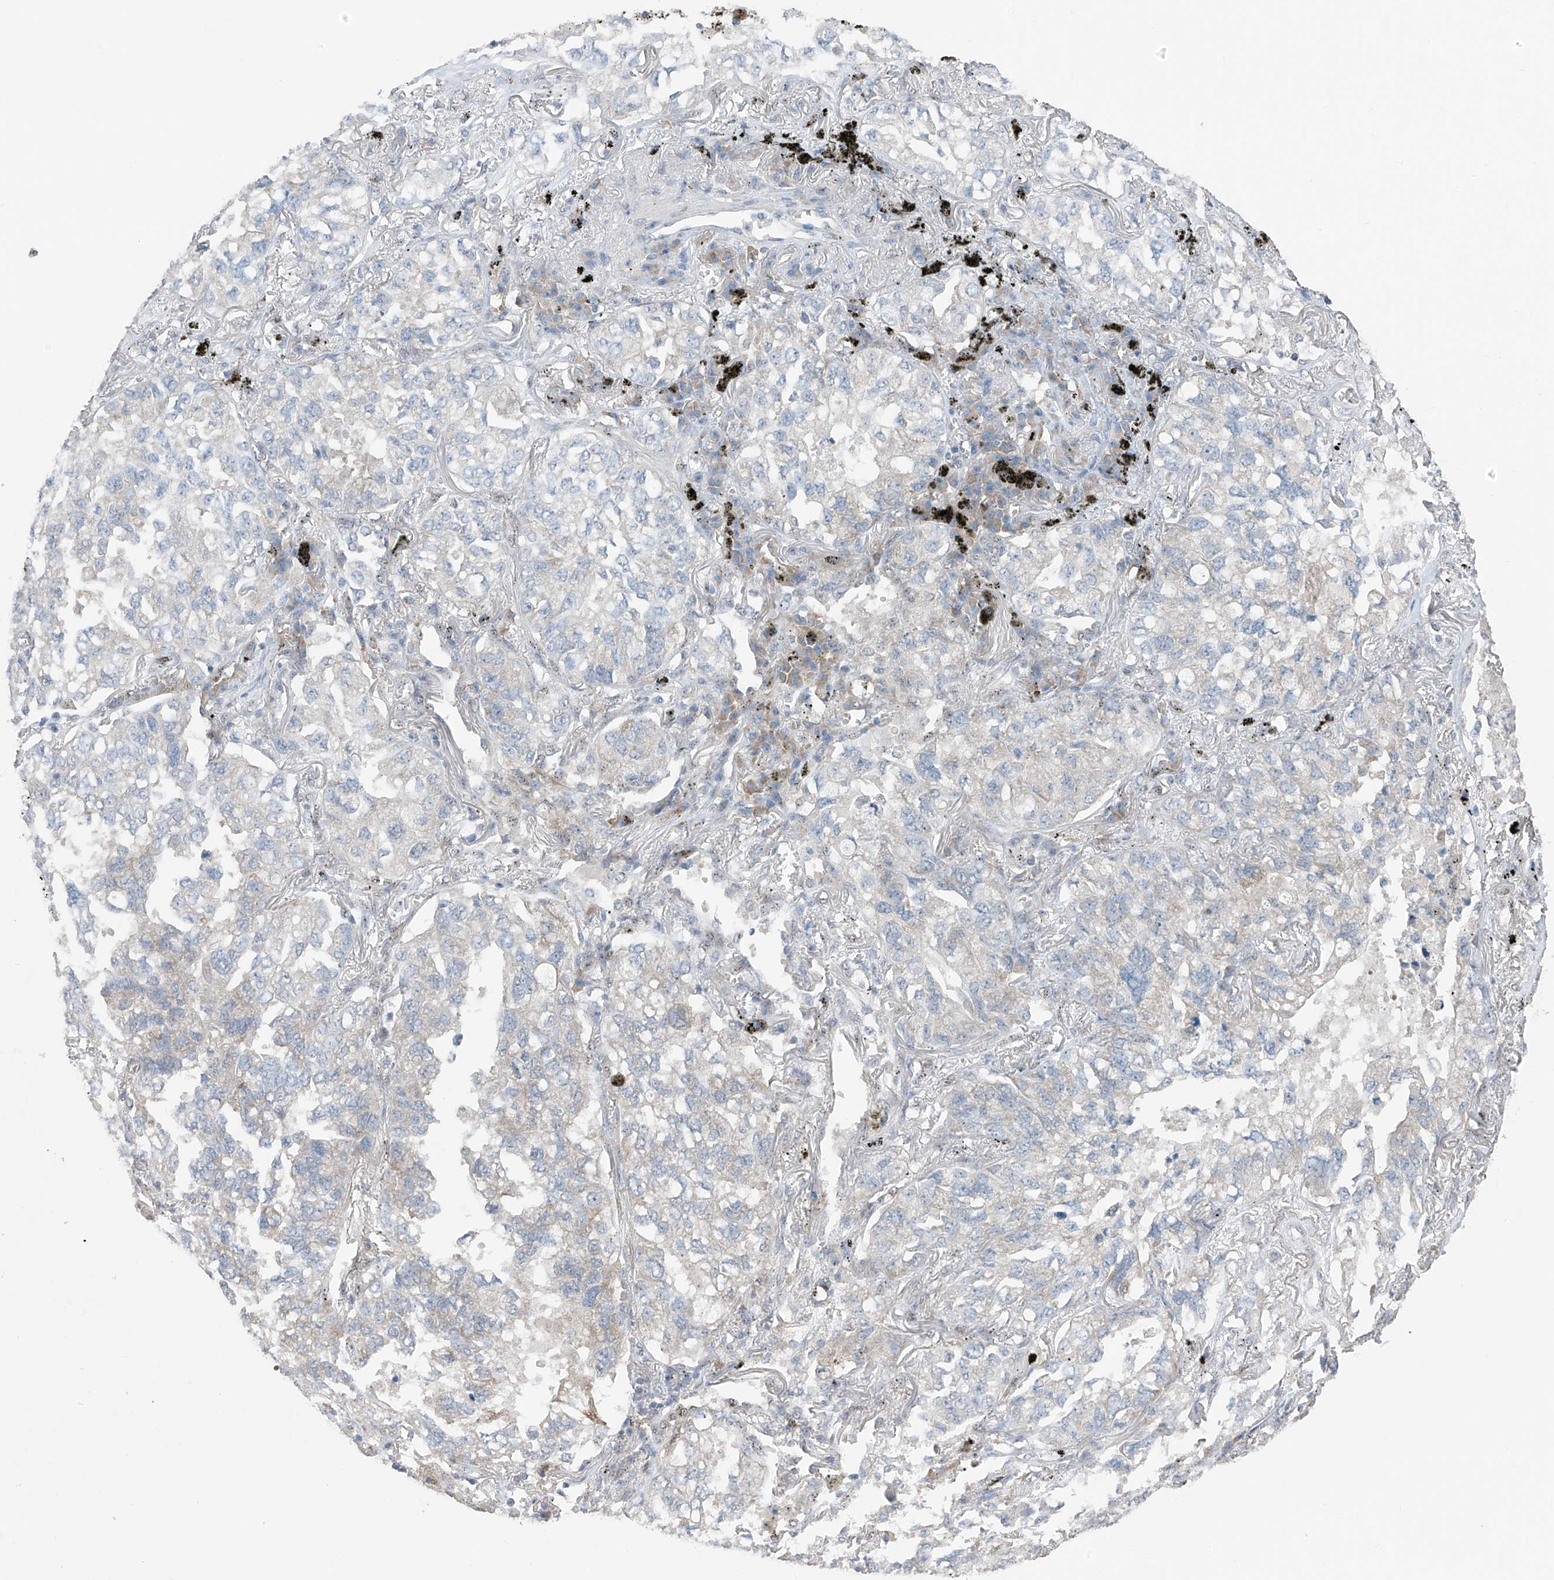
{"staining": {"intensity": "negative", "quantity": "none", "location": "none"}, "tissue": "lung cancer", "cell_type": "Tumor cells", "image_type": "cancer", "snomed": [{"axis": "morphology", "description": "Adenocarcinoma, NOS"}, {"axis": "topography", "description": "Lung"}], "caption": "IHC photomicrograph of human lung cancer stained for a protein (brown), which shows no positivity in tumor cells.", "gene": "RPL4", "patient": {"sex": "male", "age": 65}}